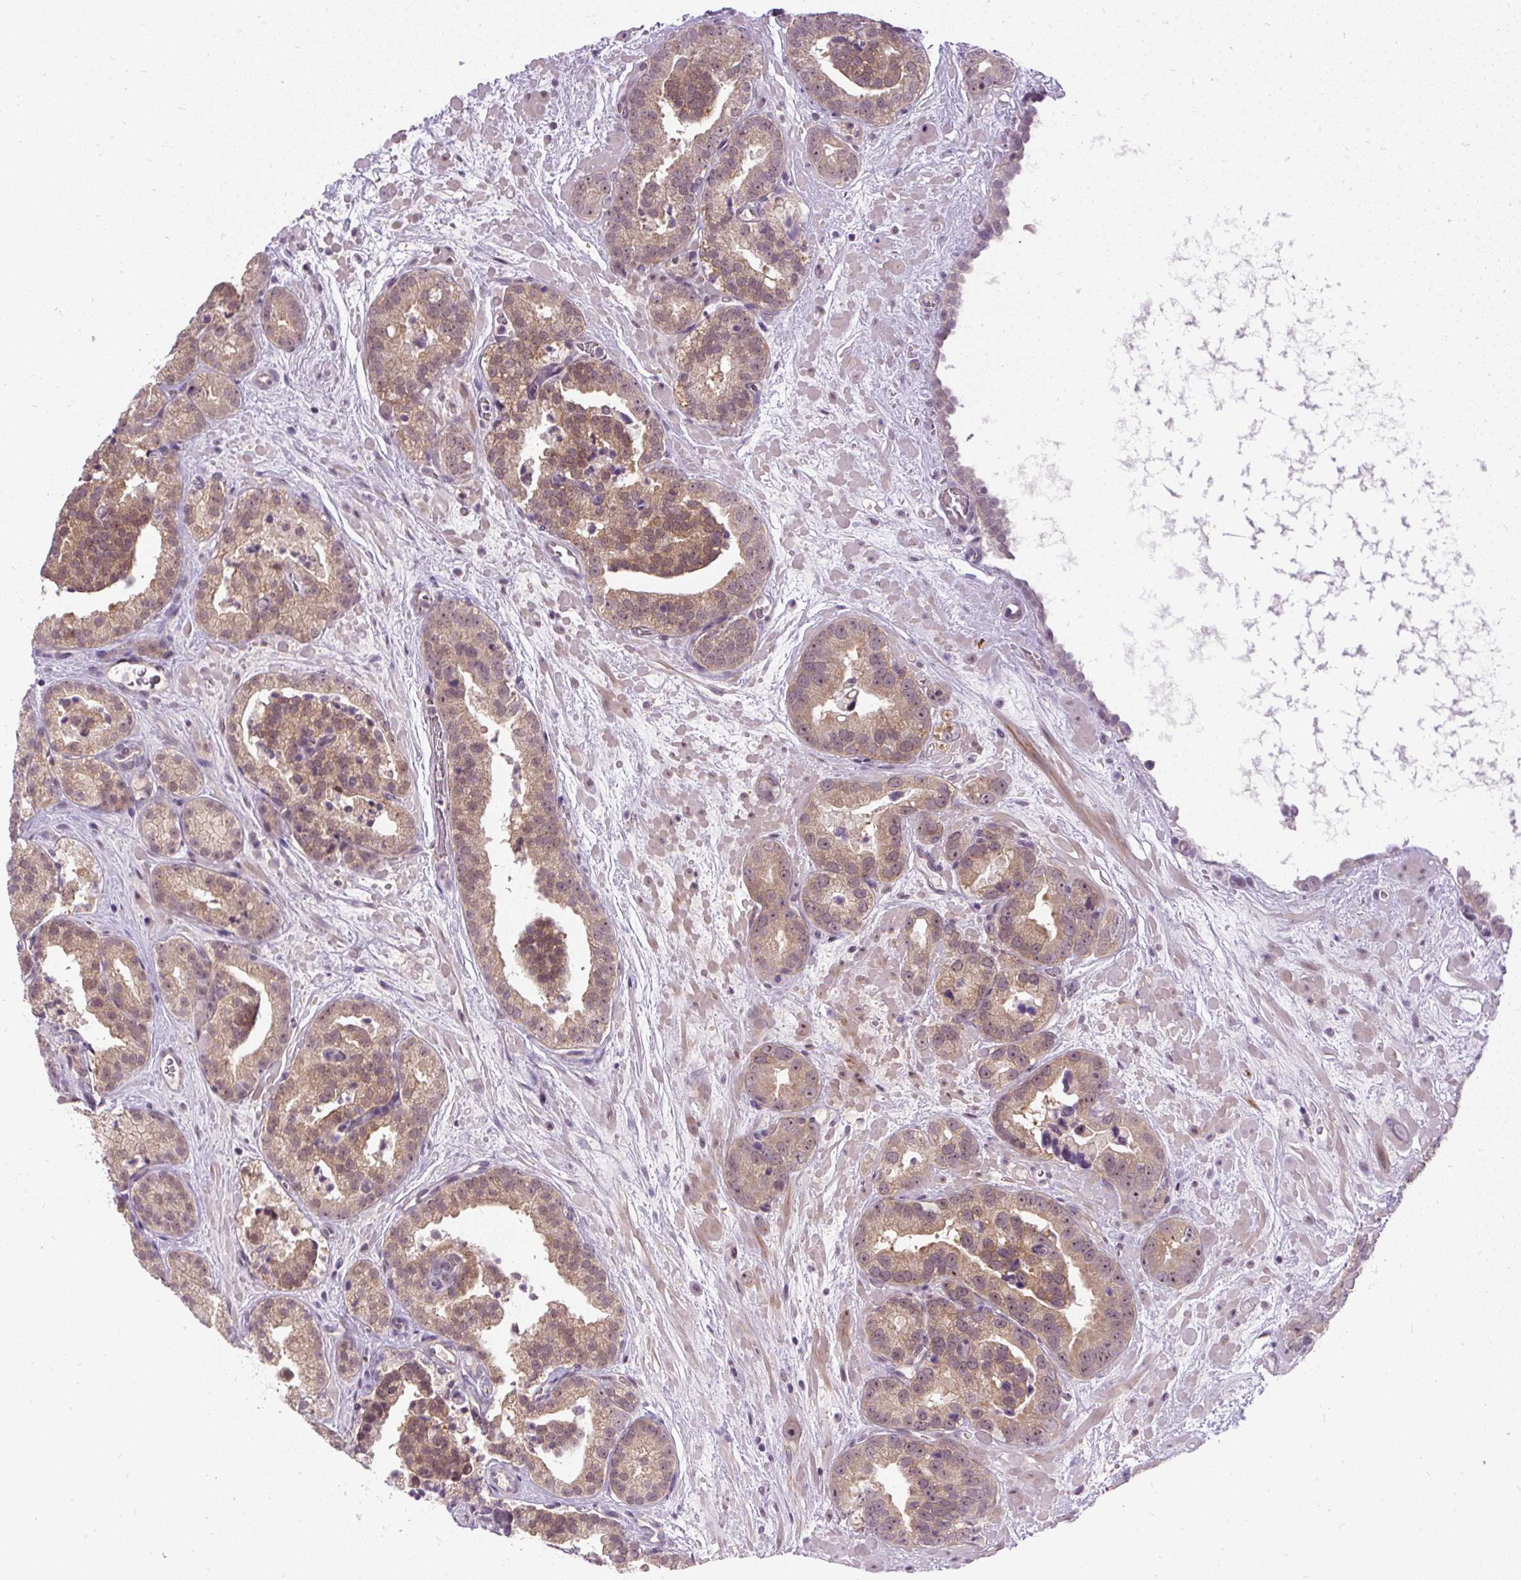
{"staining": {"intensity": "moderate", "quantity": ">75%", "location": "cytoplasmic/membranous,nuclear"}, "tissue": "prostate cancer", "cell_type": "Tumor cells", "image_type": "cancer", "snomed": [{"axis": "morphology", "description": "Adenocarcinoma, High grade"}, {"axis": "topography", "description": "Prostate"}], "caption": "IHC staining of high-grade adenocarcinoma (prostate), which shows medium levels of moderate cytoplasmic/membranous and nuclear staining in about >75% of tumor cells indicating moderate cytoplasmic/membranous and nuclear protein expression. The staining was performed using DAB (brown) for protein detection and nuclei were counterstained in hematoxylin (blue).", "gene": "FAM117B", "patient": {"sex": "male", "age": 66}}